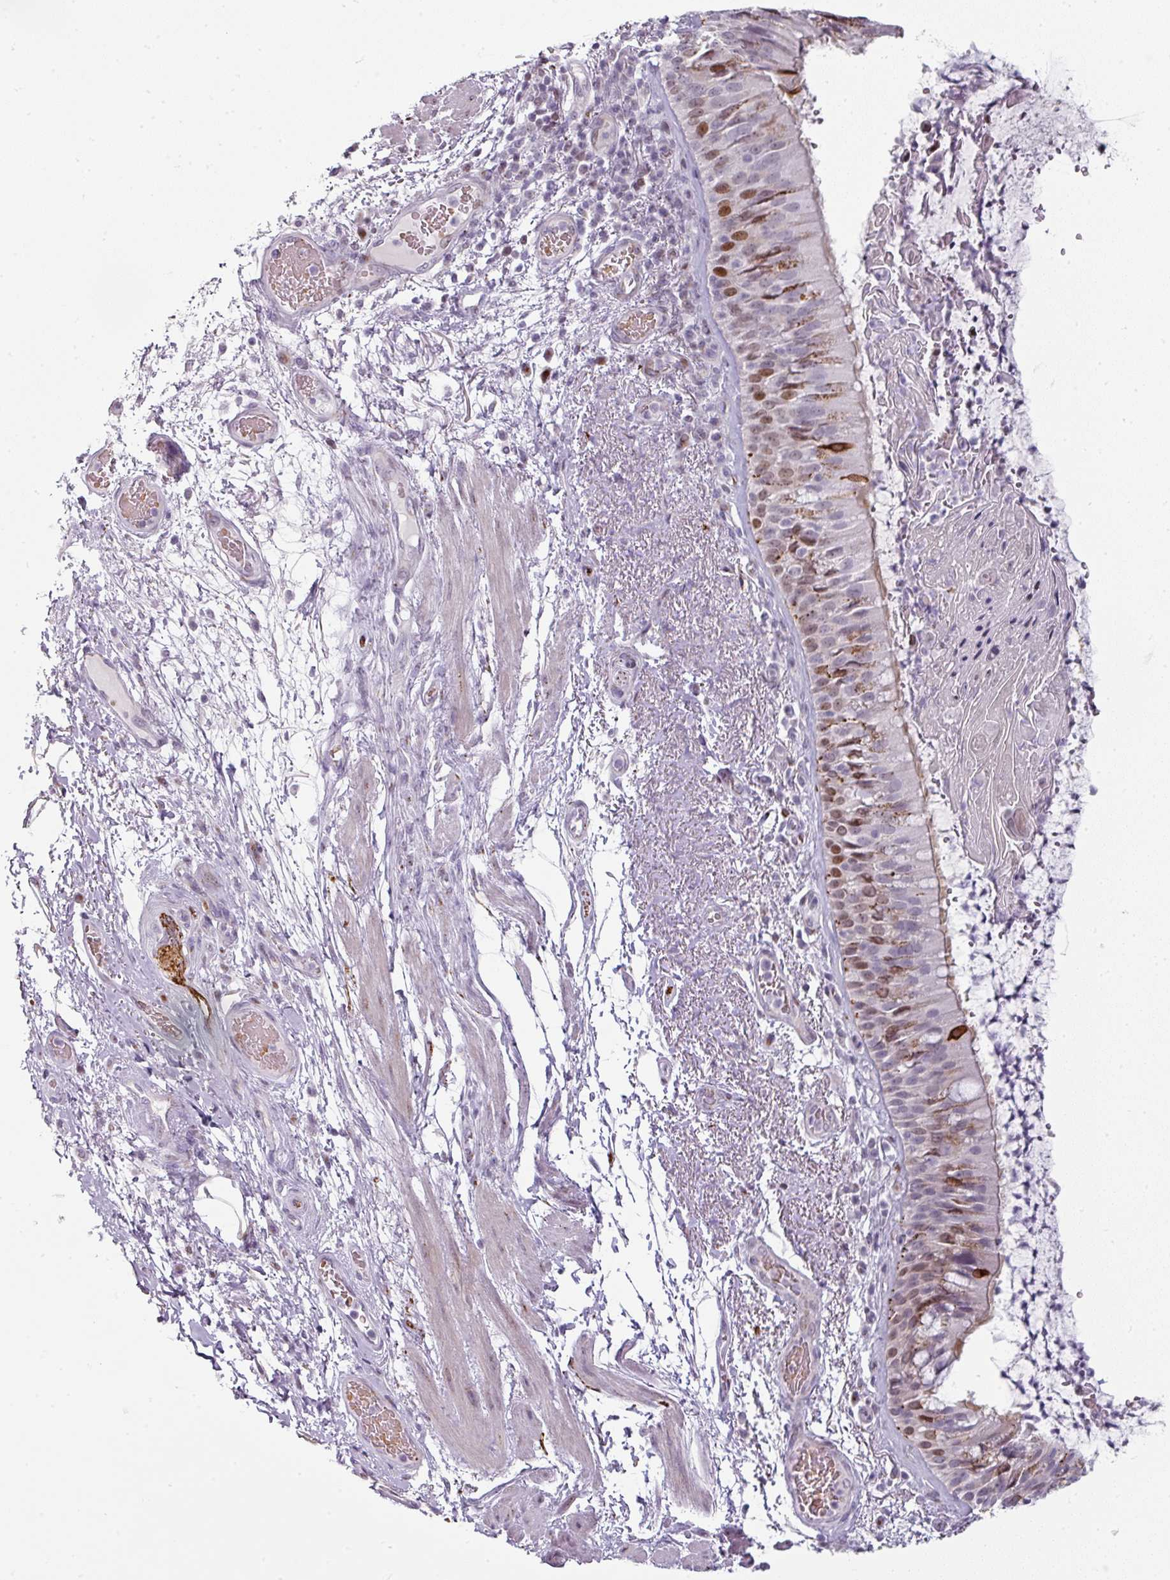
{"staining": {"intensity": "moderate", "quantity": "<25%", "location": "cytoplasmic/membranous,nuclear"}, "tissue": "bronchus", "cell_type": "Respiratory epithelial cells", "image_type": "normal", "snomed": [{"axis": "morphology", "description": "Normal tissue, NOS"}, {"axis": "topography", "description": "Cartilage tissue"}, {"axis": "topography", "description": "Bronchus"}], "caption": "Immunohistochemical staining of normal bronchus reveals moderate cytoplasmic/membranous,nuclear protein expression in approximately <25% of respiratory epithelial cells. (DAB (3,3'-diaminobenzidine) = brown stain, brightfield microscopy at high magnification).", "gene": "SYT8", "patient": {"sex": "male", "age": 63}}